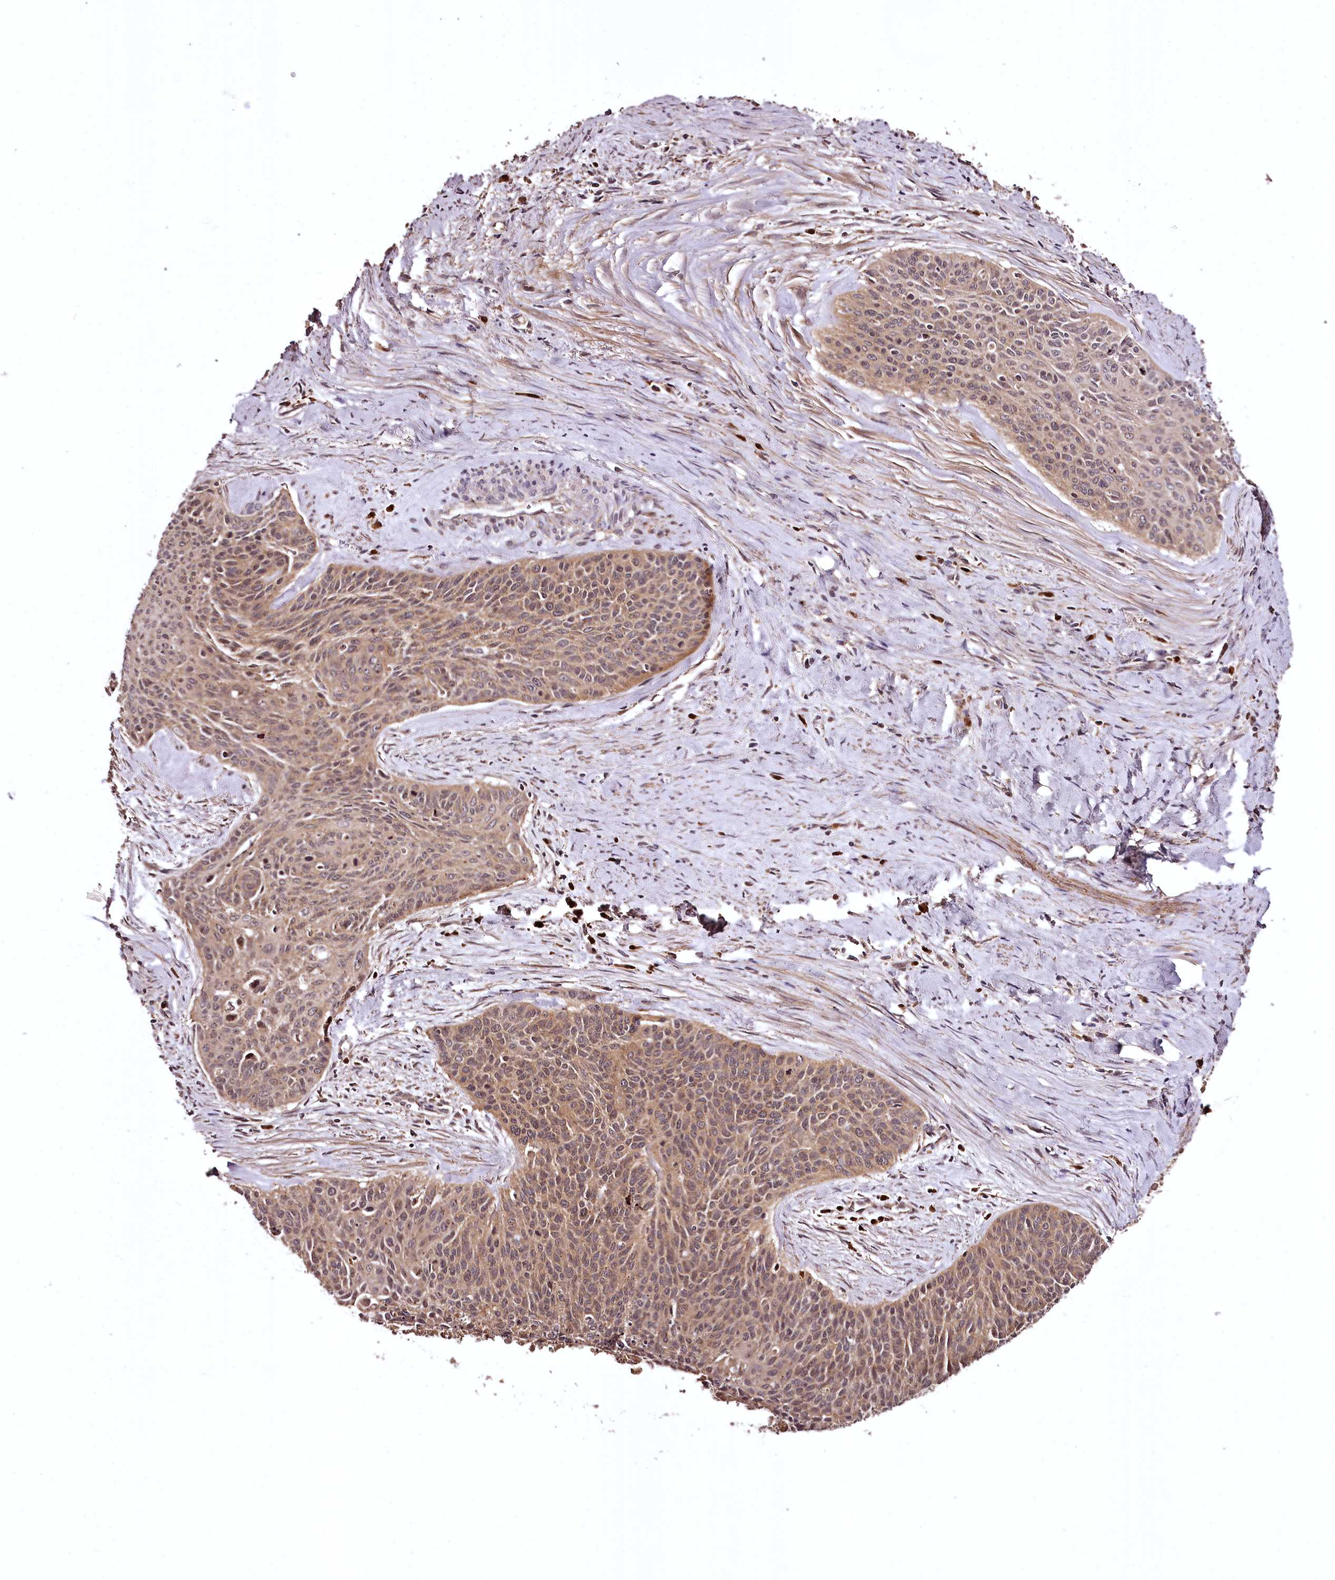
{"staining": {"intensity": "moderate", "quantity": ">75%", "location": "cytoplasmic/membranous"}, "tissue": "cervical cancer", "cell_type": "Tumor cells", "image_type": "cancer", "snomed": [{"axis": "morphology", "description": "Squamous cell carcinoma, NOS"}, {"axis": "topography", "description": "Cervix"}], "caption": "Tumor cells reveal moderate cytoplasmic/membranous staining in about >75% of cells in cervical cancer.", "gene": "TTC12", "patient": {"sex": "female", "age": 55}}